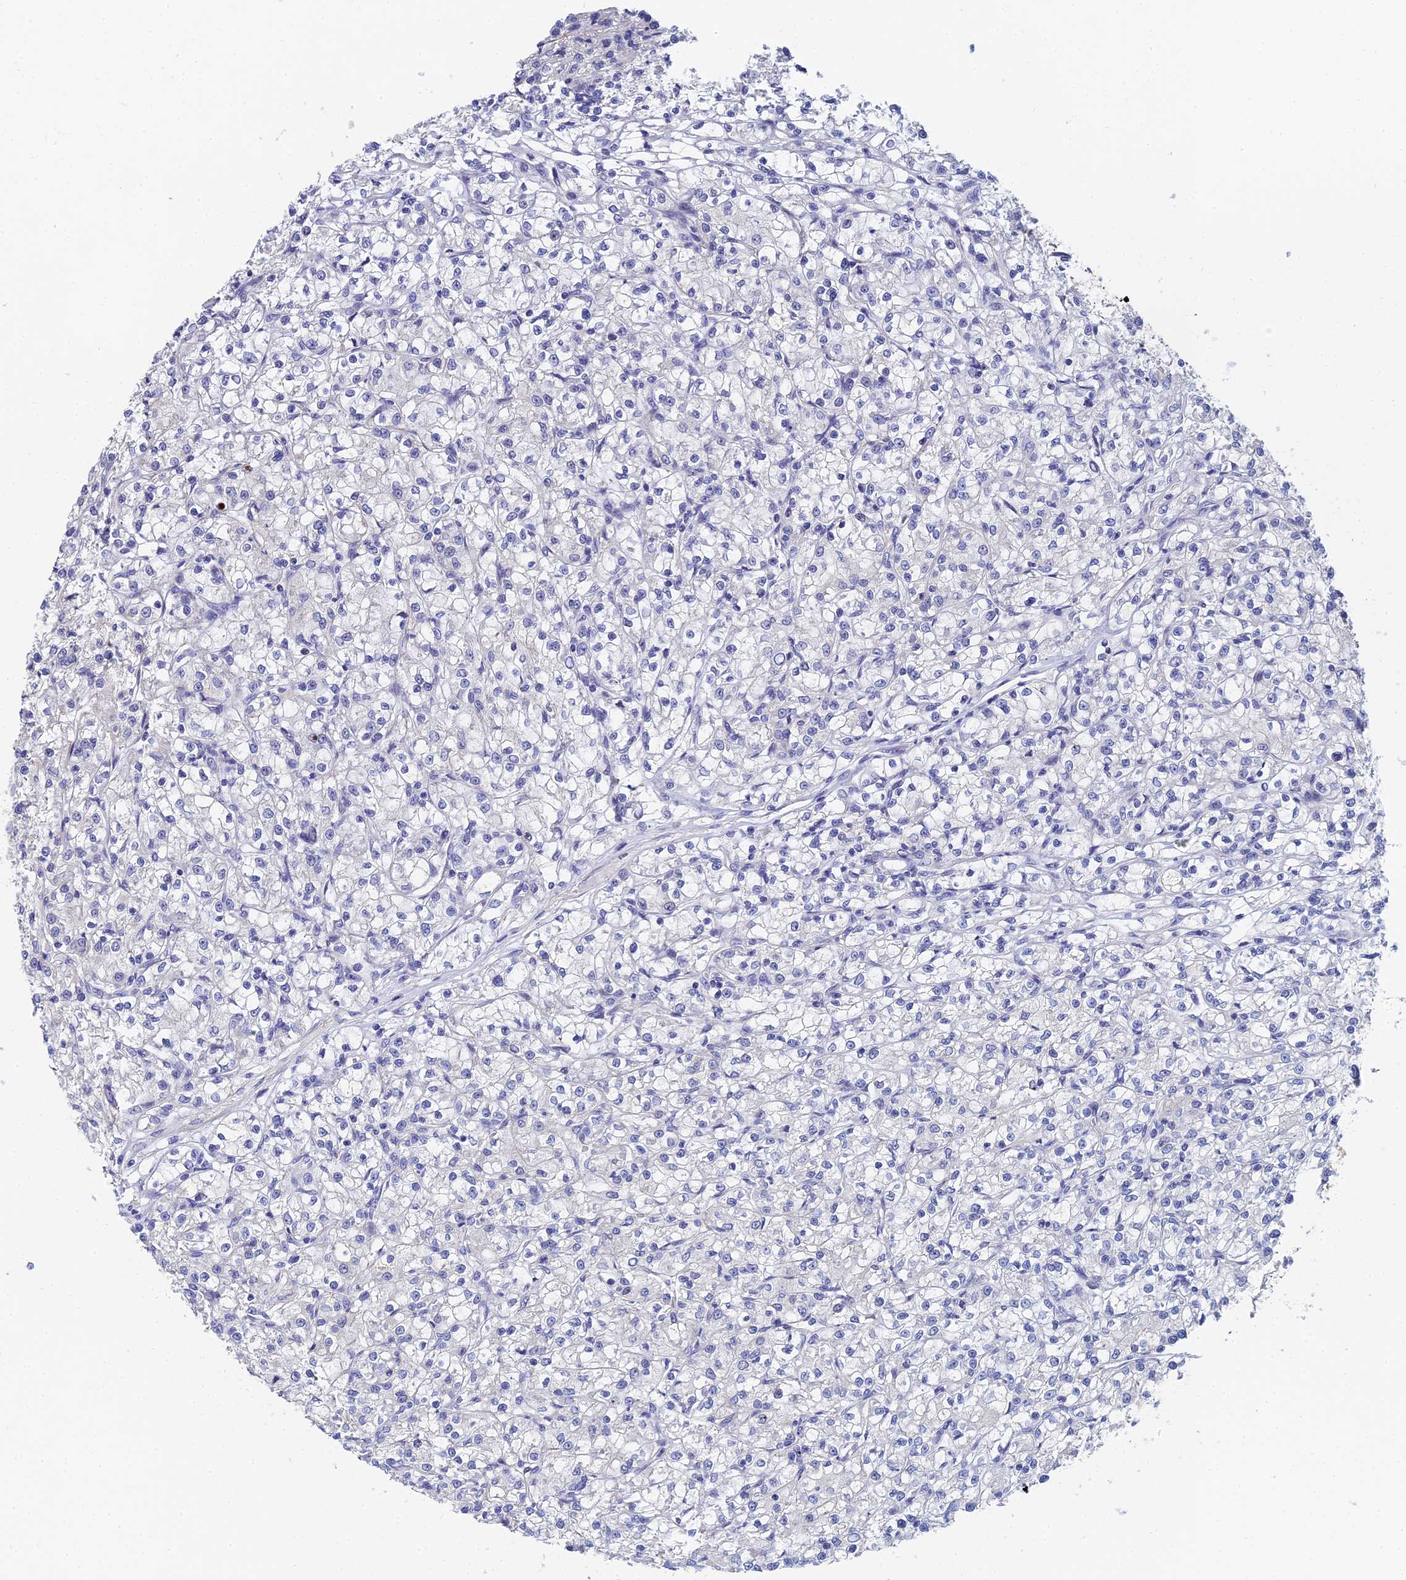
{"staining": {"intensity": "negative", "quantity": "none", "location": "none"}, "tissue": "renal cancer", "cell_type": "Tumor cells", "image_type": "cancer", "snomed": [{"axis": "morphology", "description": "Adenocarcinoma, NOS"}, {"axis": "topography", "description": "Kidney"}], "caption": "Immunohistochemistry image of renal cancer (adenocarcinoma) stained for a protein (brown), which shows no positivity in tumor cells. Brightfield microscopy of IHC stained with DAB (3,3'-diaminobenzidine) (brown) and hematoxylin (blue), captured at high magnification.", "gene": "ENSG00000268674", "patient": {"sex": "female", "age": 59}}